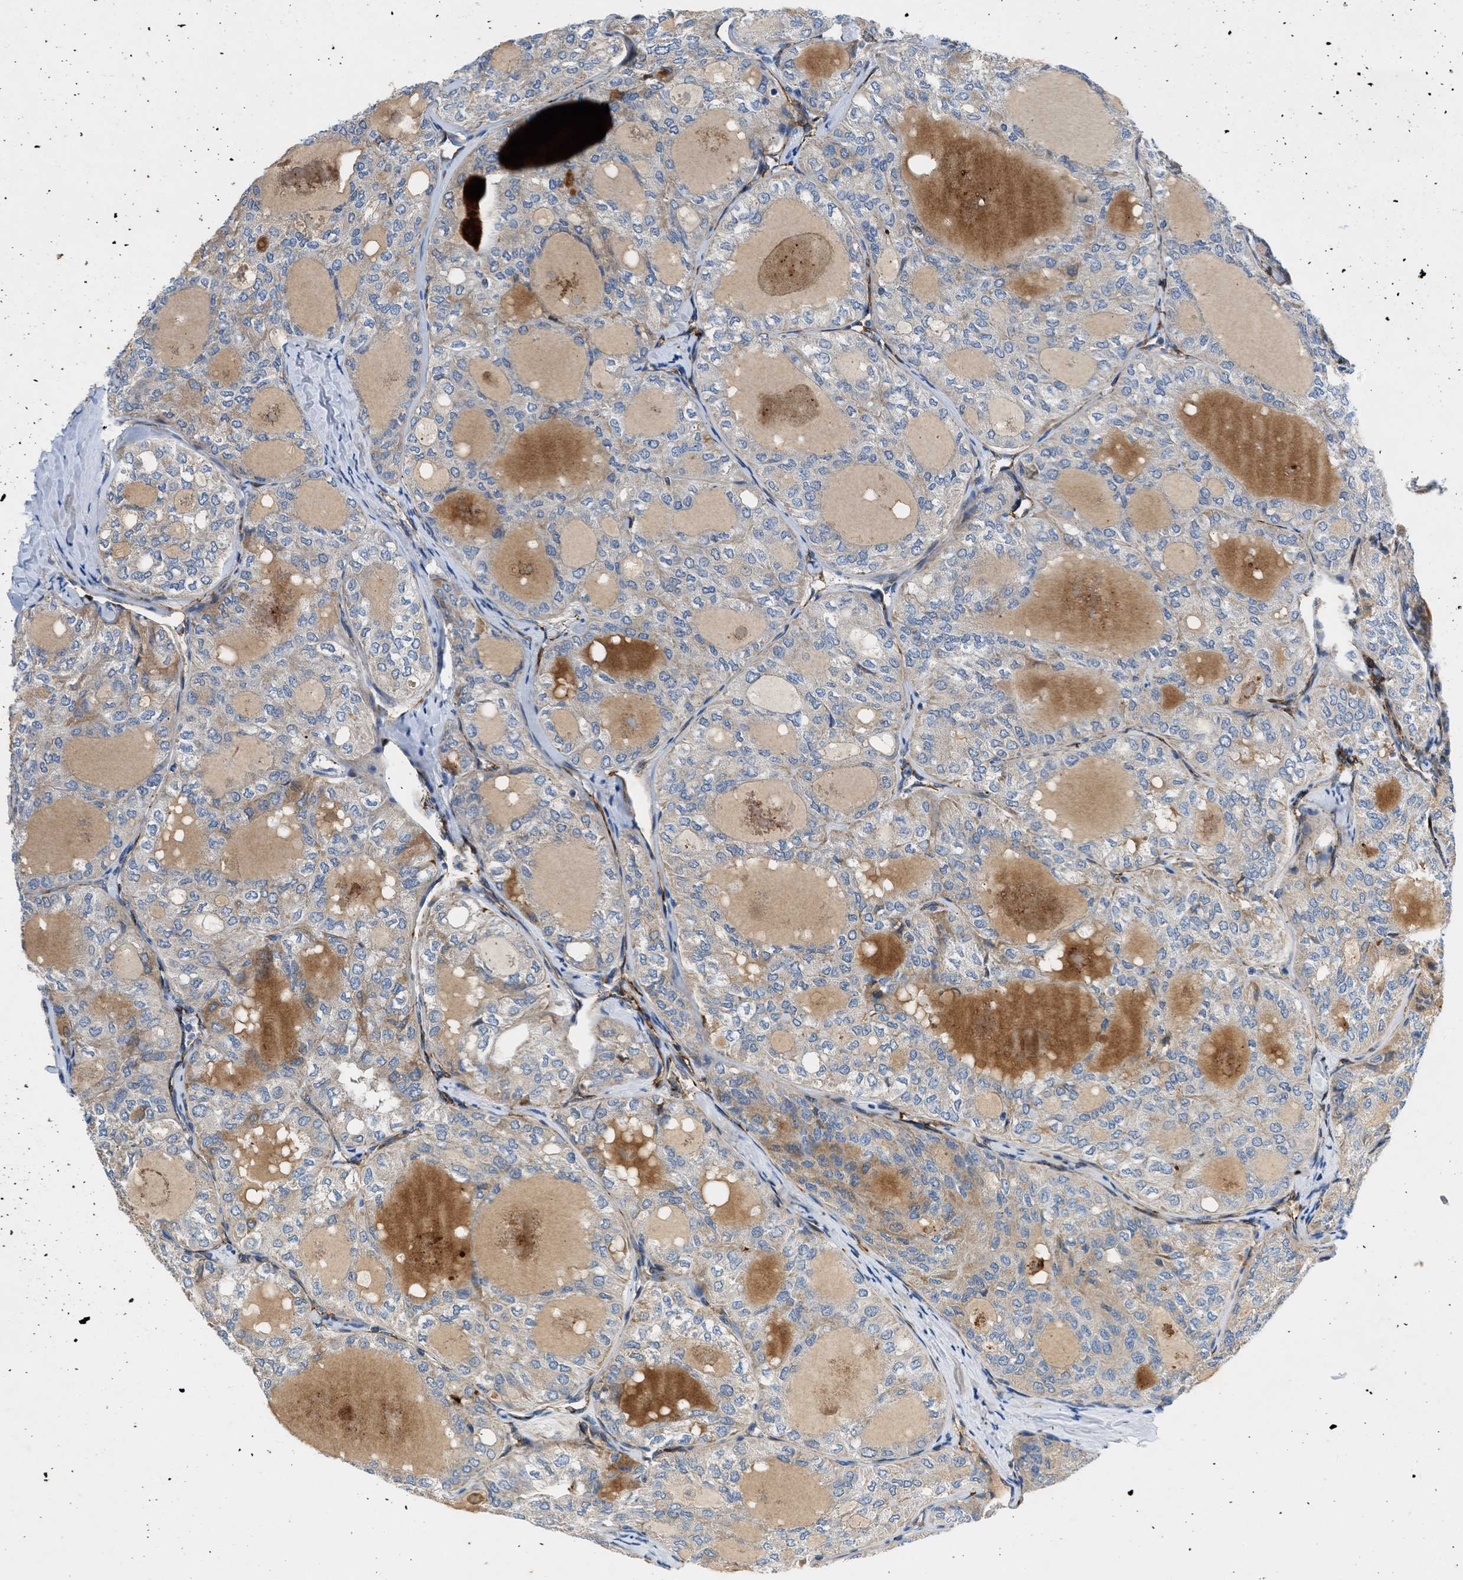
{"staining": {"intensity": "weak", "quantity": ">75%", "location": "cytoplasmic/membranous"}, "tissue": "thyroid cancer", "cell_type": "Tumor cells", "image_type": "cancer", "snomed": [{"axis": "morphology", "description": "Follicular adenoma carcinoma, NOS"}, {"axis": "topography", "description": "Thyroid gland"}], "caption": "A brown stain labels weak cytoplasmic/membranous expression of a protein in human follicular adenoma carcinoma (thyroid) tumor cells.", "gene": "ULK4", "patient": {"sex": "male", "age": 75}}